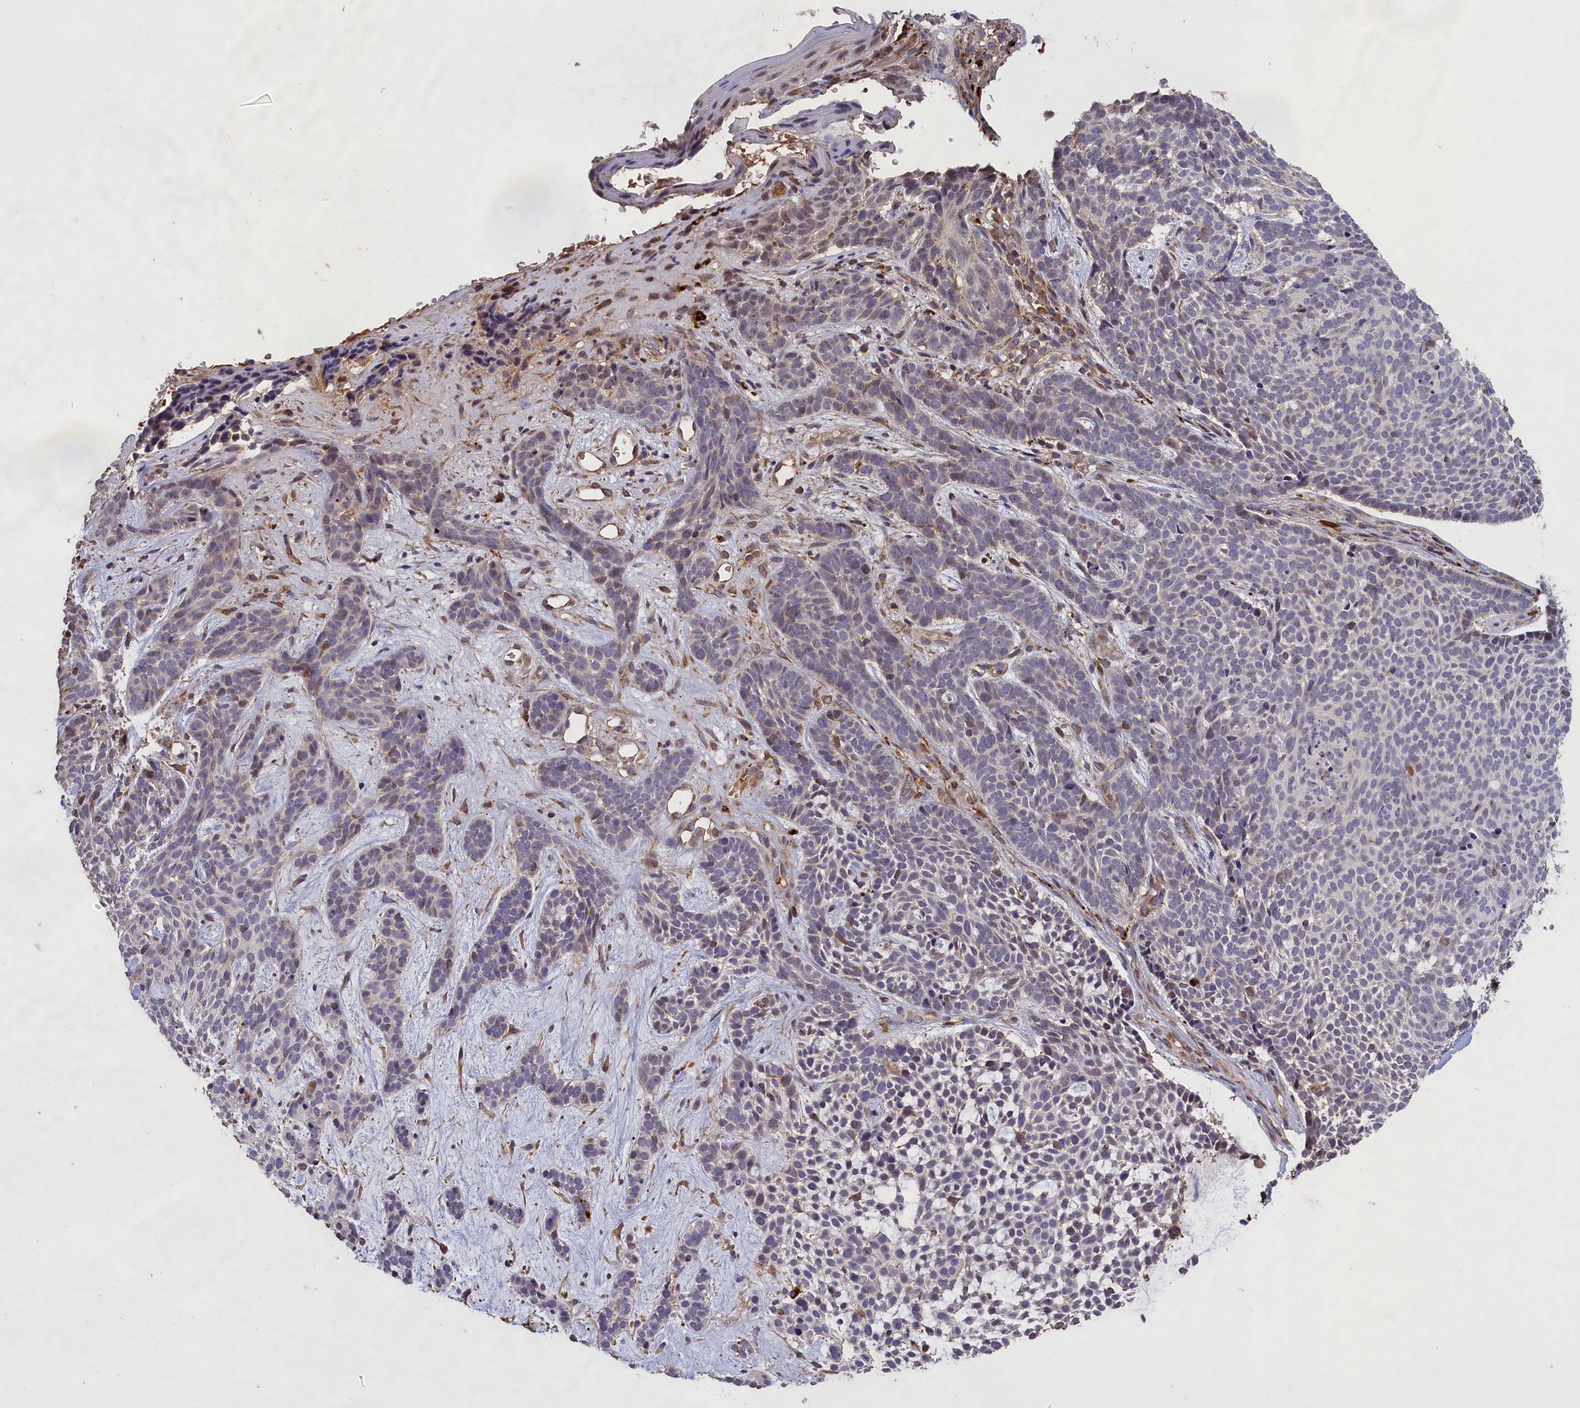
{"staining": {"intensity": "negative", "quantity": "none", "location": "none"}, "tissue": "skin cancer", "cell_type": "Tumor cells", "image_type": "cancer", "snomed": [{"axis": "morphology", "description": "Basal cell carcinoma"}, {"axis": "topography", "description": "Skin"}], "caption": "IHC of human basal cell carcinoma (skin) demonstrates no expression in tumor cells.", "gene": "CLRN2", "patient": {"sex": "male", "age": 71}}